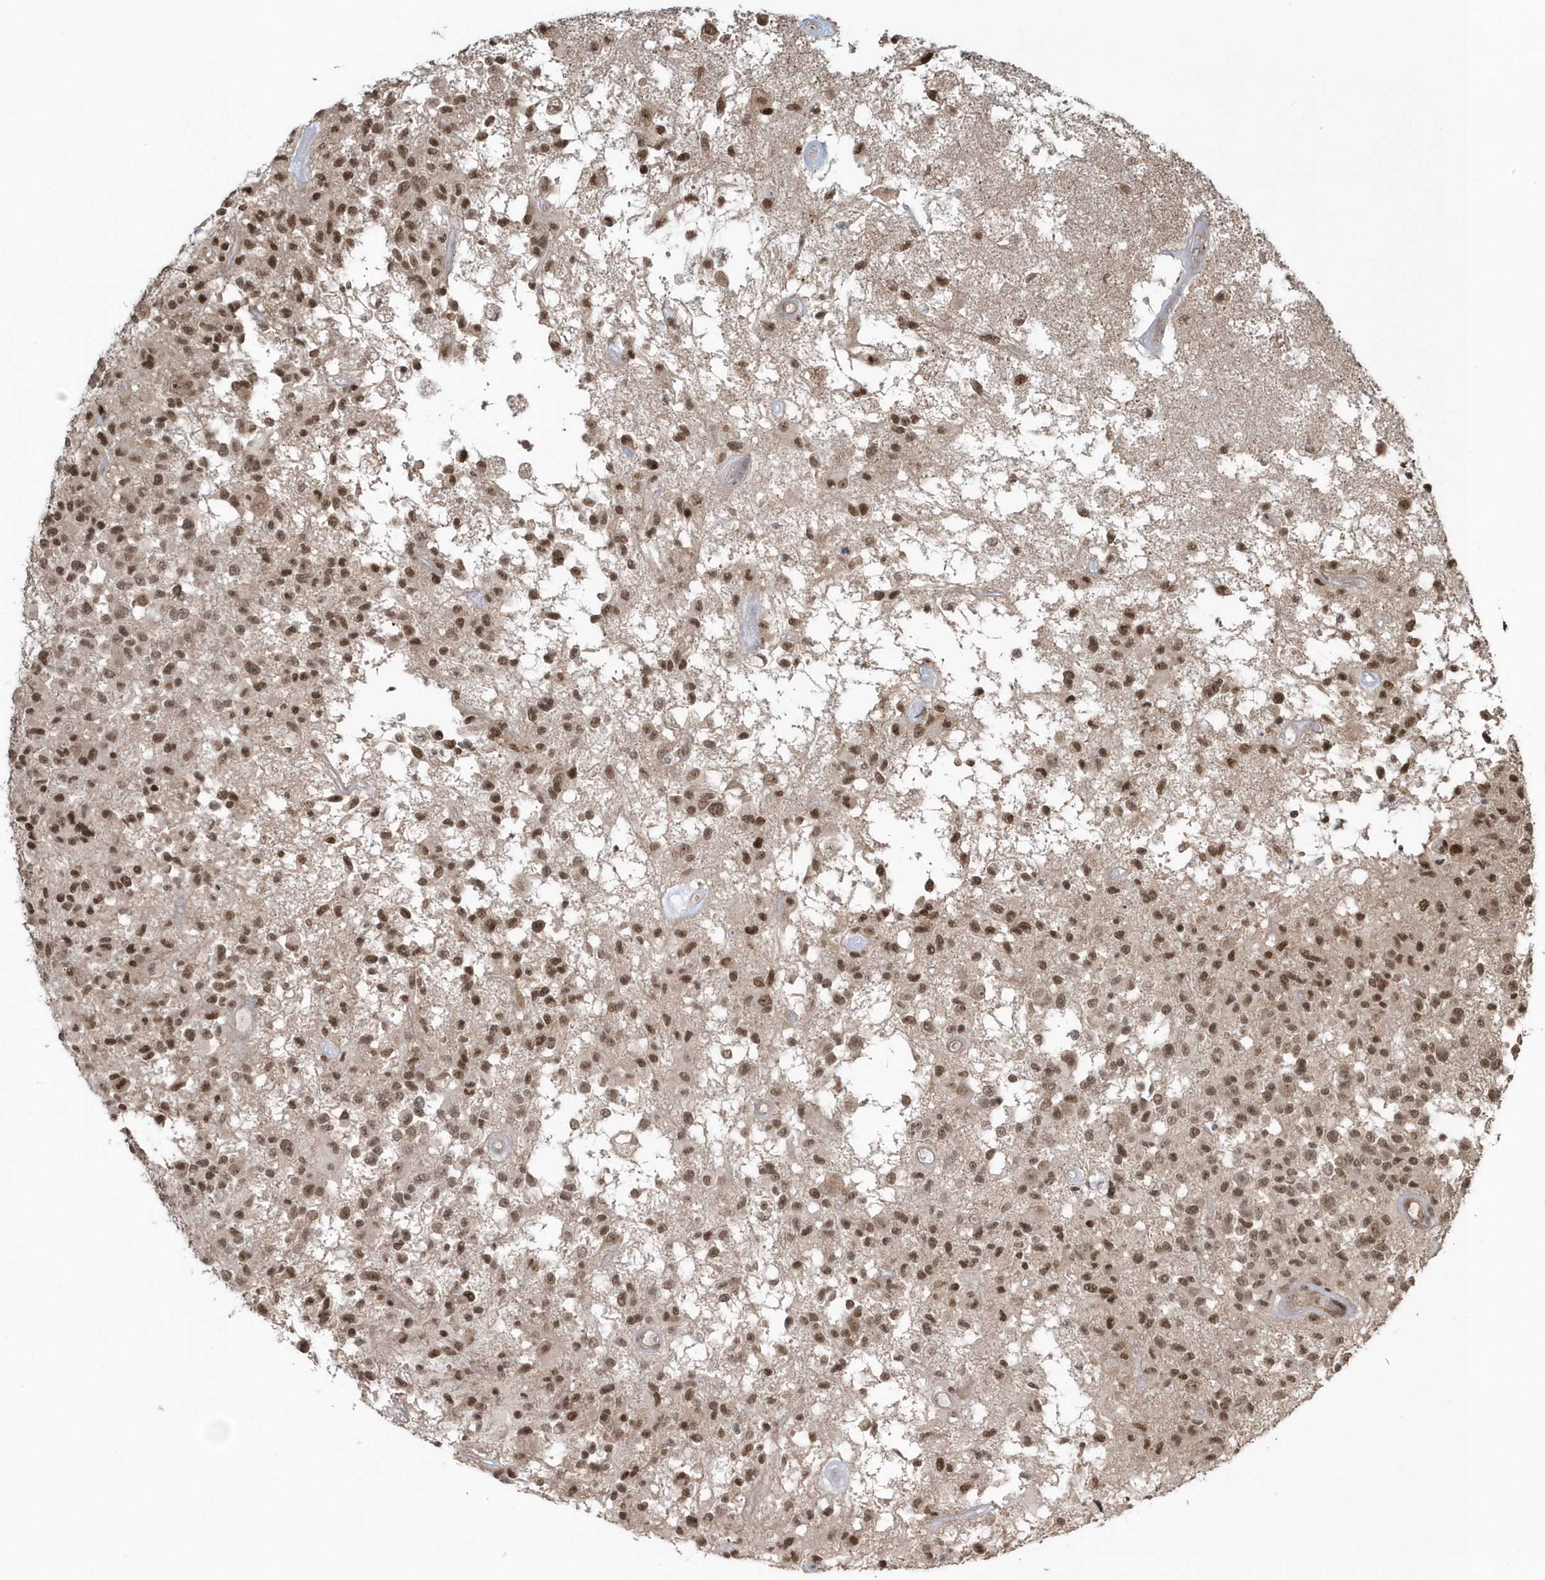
{"staining": {"intensity": "moderate", "quantity": ">75%", "location": "nuclear"}, "tissue": "glioma", "cell_type": "Tumor cells", "image_type": "cancer", "snomed": [{"axis": "morphology", "description": "Glioma, malignant, High grade"}, {"axis": "morphology", "description": "Glioblastoma, NOS"}, {"axis": "topography", "description": "Brain"}], "caption": "Protein staining of glioma tissue shows moderate nuclear staining in about >75% of tumor cells.", "gene": "EPB41L4A", "patient": {"sex": "male", "age": 60}}